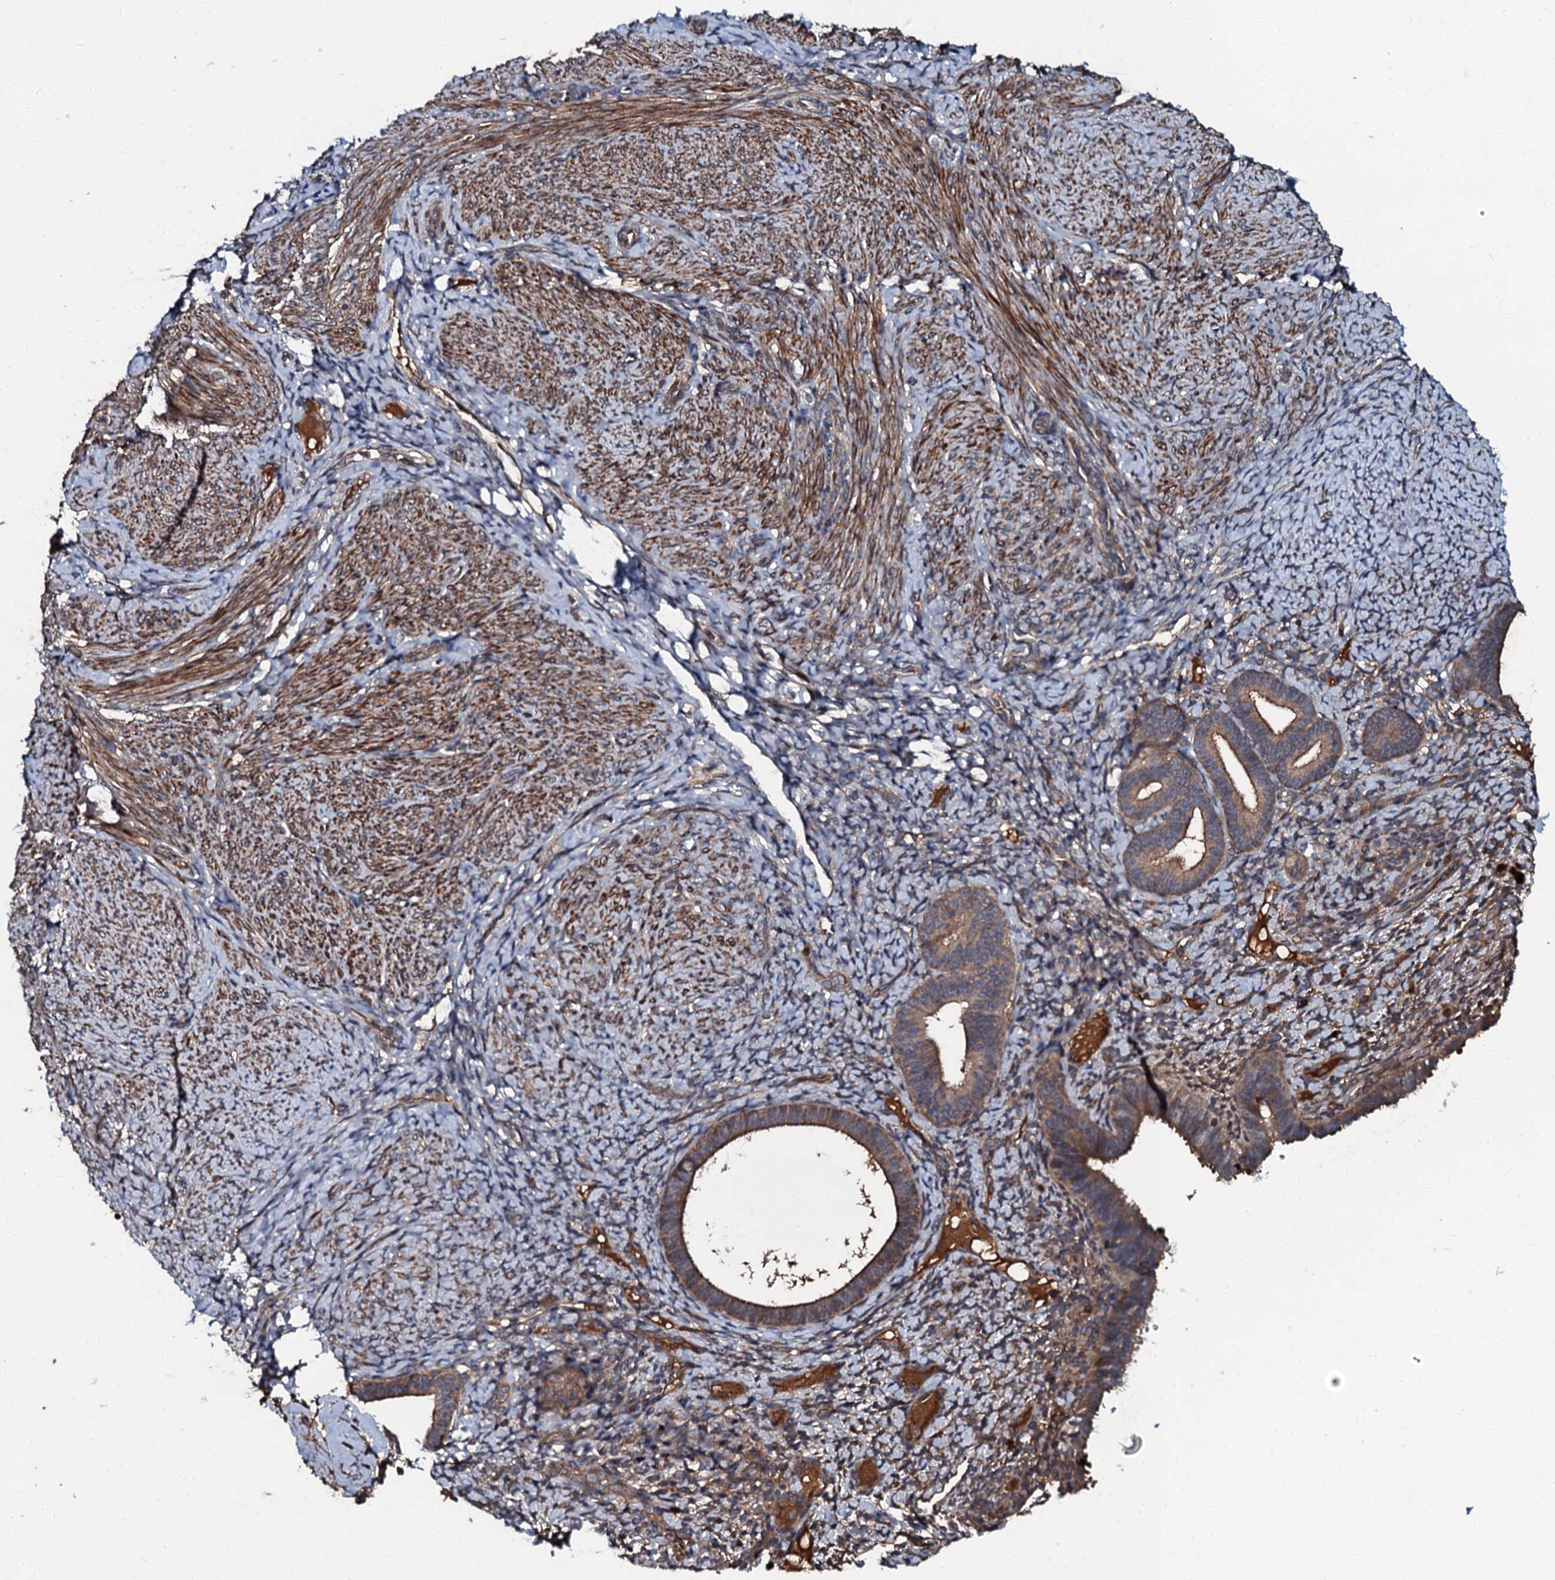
{"staining": {"intensity": "weak", "quantity": "25%-75%", "location": "cytoplasmic/membranous"}, "tissue": "endometrium", "cell_type": "Cells in endometrial stroma", "image_type": "normal", "snomed": [{"axis": "morphology", "description": "Normal tissue, NOS"}, {"axis": "topography", "description": "Endometrium"}], "caption": "Normal endometrium displays weak cytoplasmic/membranous staining in approximately 25%-75% of cells in endometrial stroma.", "gene": "N4BP1", "patient": {"sex": "female", "age": 65}}